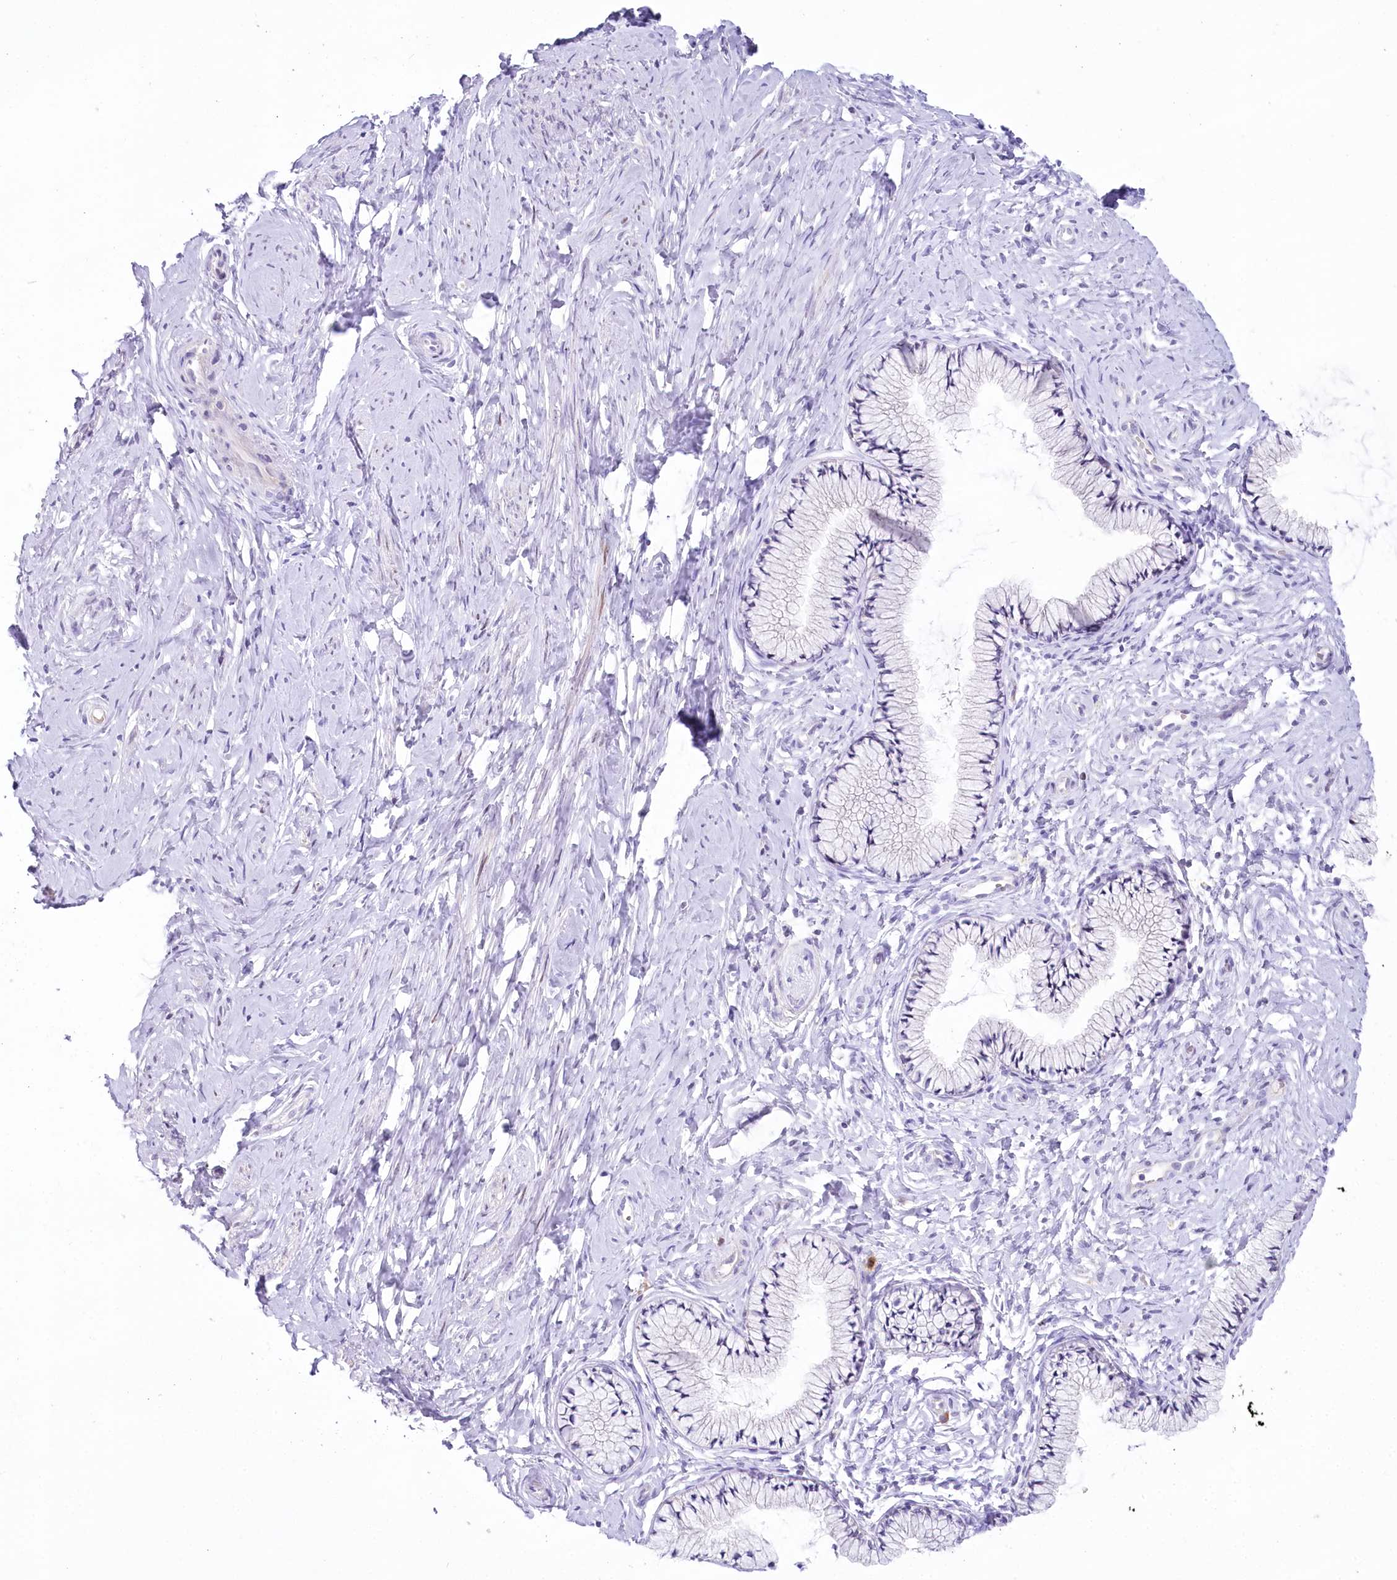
{"staining": {"intensity": "negative", "quantity": "none", "location": "none"}, "tissue": "cervix", "cell_type": "Glandular cells", "image_type": "normal", "snomed": [{"axis": "morphology", "description": "Normal tissue, NOS"}, {"axis": "topography", "description": "Cervix"}], "caption": "A micrograph of human cervix is negative for staining in glandular cells. (DAB (3,3'-diaminobenzidine) immunohistochemistry (IHC) visualized using brightfield microscopy, high magnification).", "gene": "MYOZ1", "patient": {"sex": "female", "age": 33}}